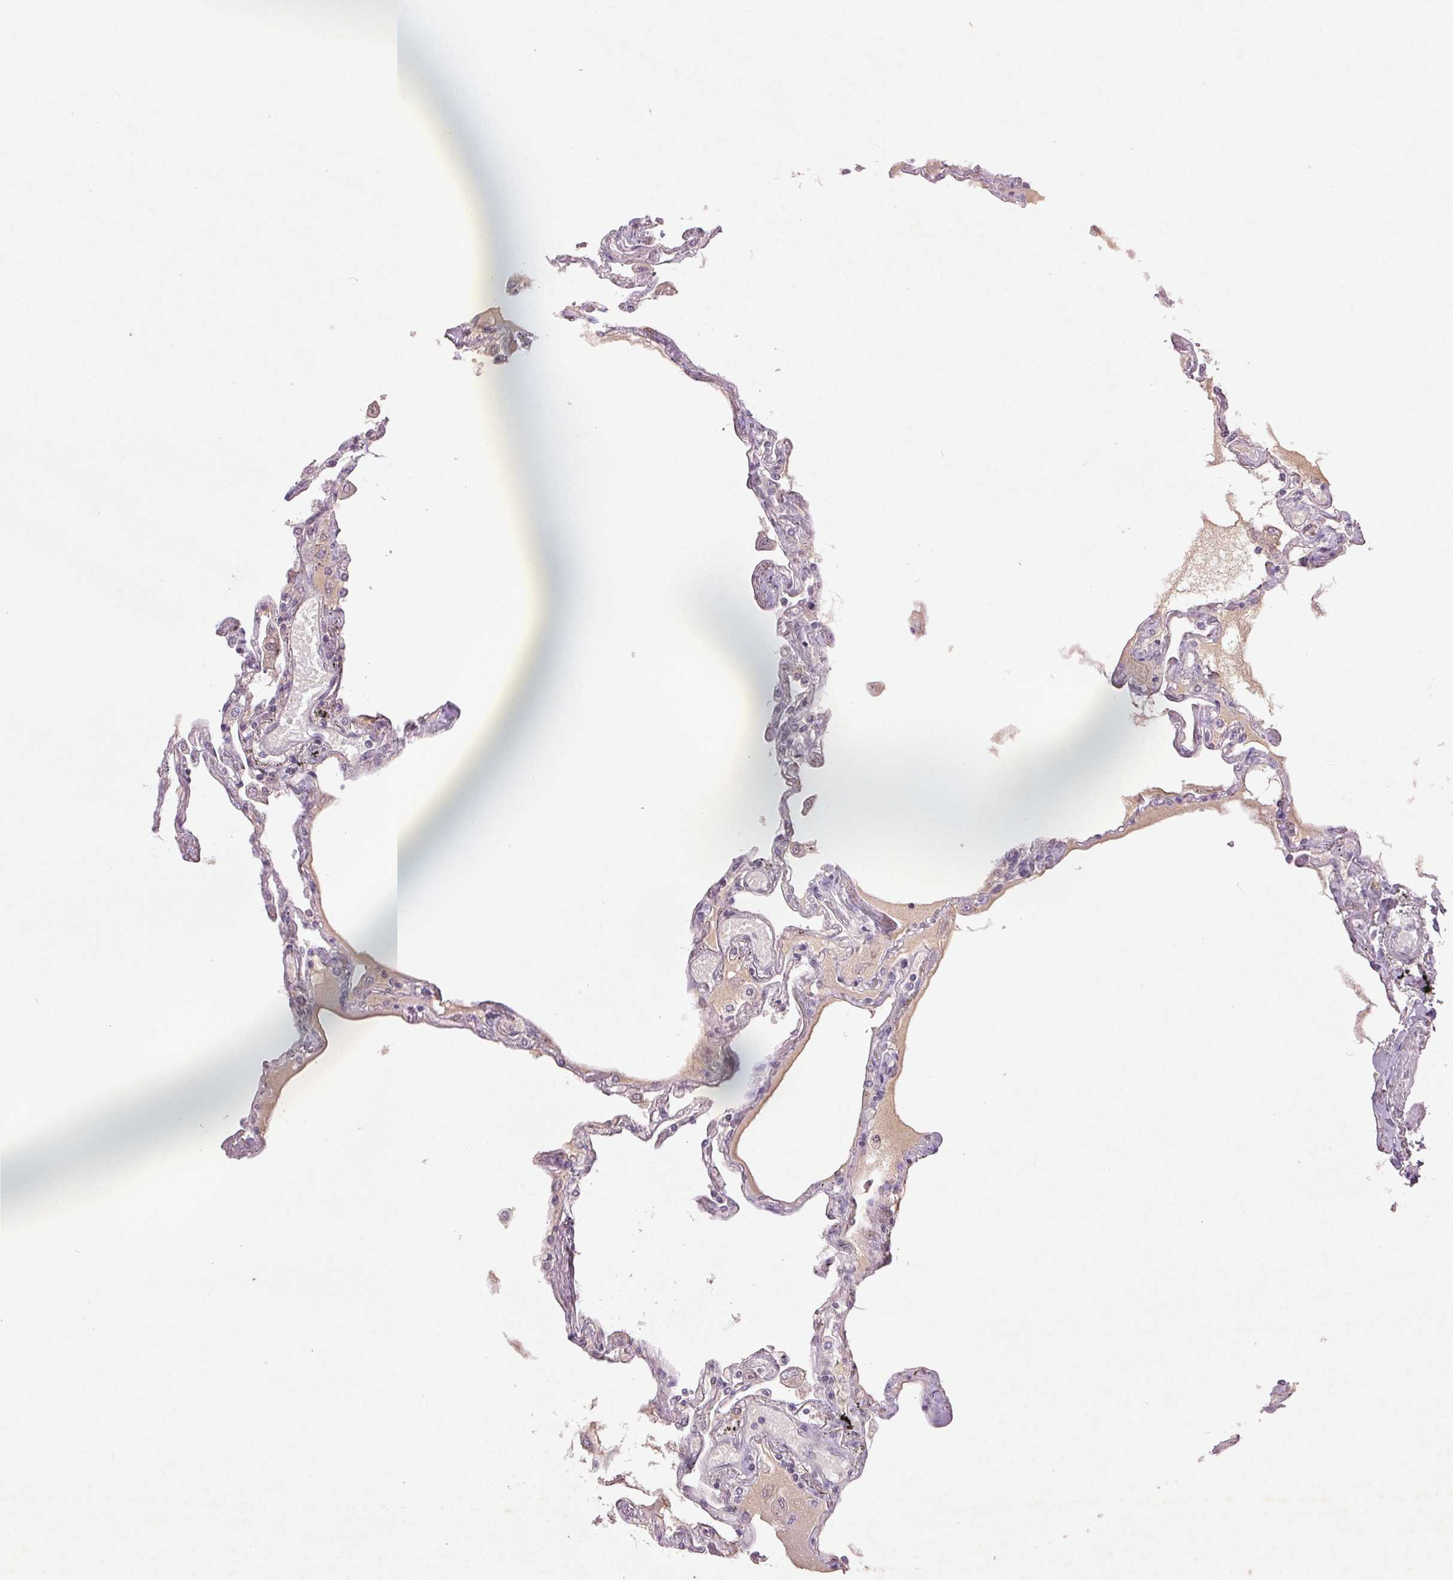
{"staining": {"intensity": "negative", "quantity": "none", "location": "none"}, "tissue": "lung", "cell_type": "Alveolar cells", "image_type": "normal", "snomed": [{"axis": "morphology", "description": "Normal tissue, NOS"}, {"axis": "morphology", "description": "Adenocarcinoma, NOS"}, {"axis": "topography", "description": "Cartilage tissue"}, {"axis": "topography", "description": "Lung"}], "caption": "A high-resolution image shows immunohistochemistry staining of normal lung, which reveals no significant staining in alveolar cells. (Immunohistochemistry, brightfield microscopy, high magnification).", "gene": "FAM168B", "patient": {"sex": "female", "age": 67}}